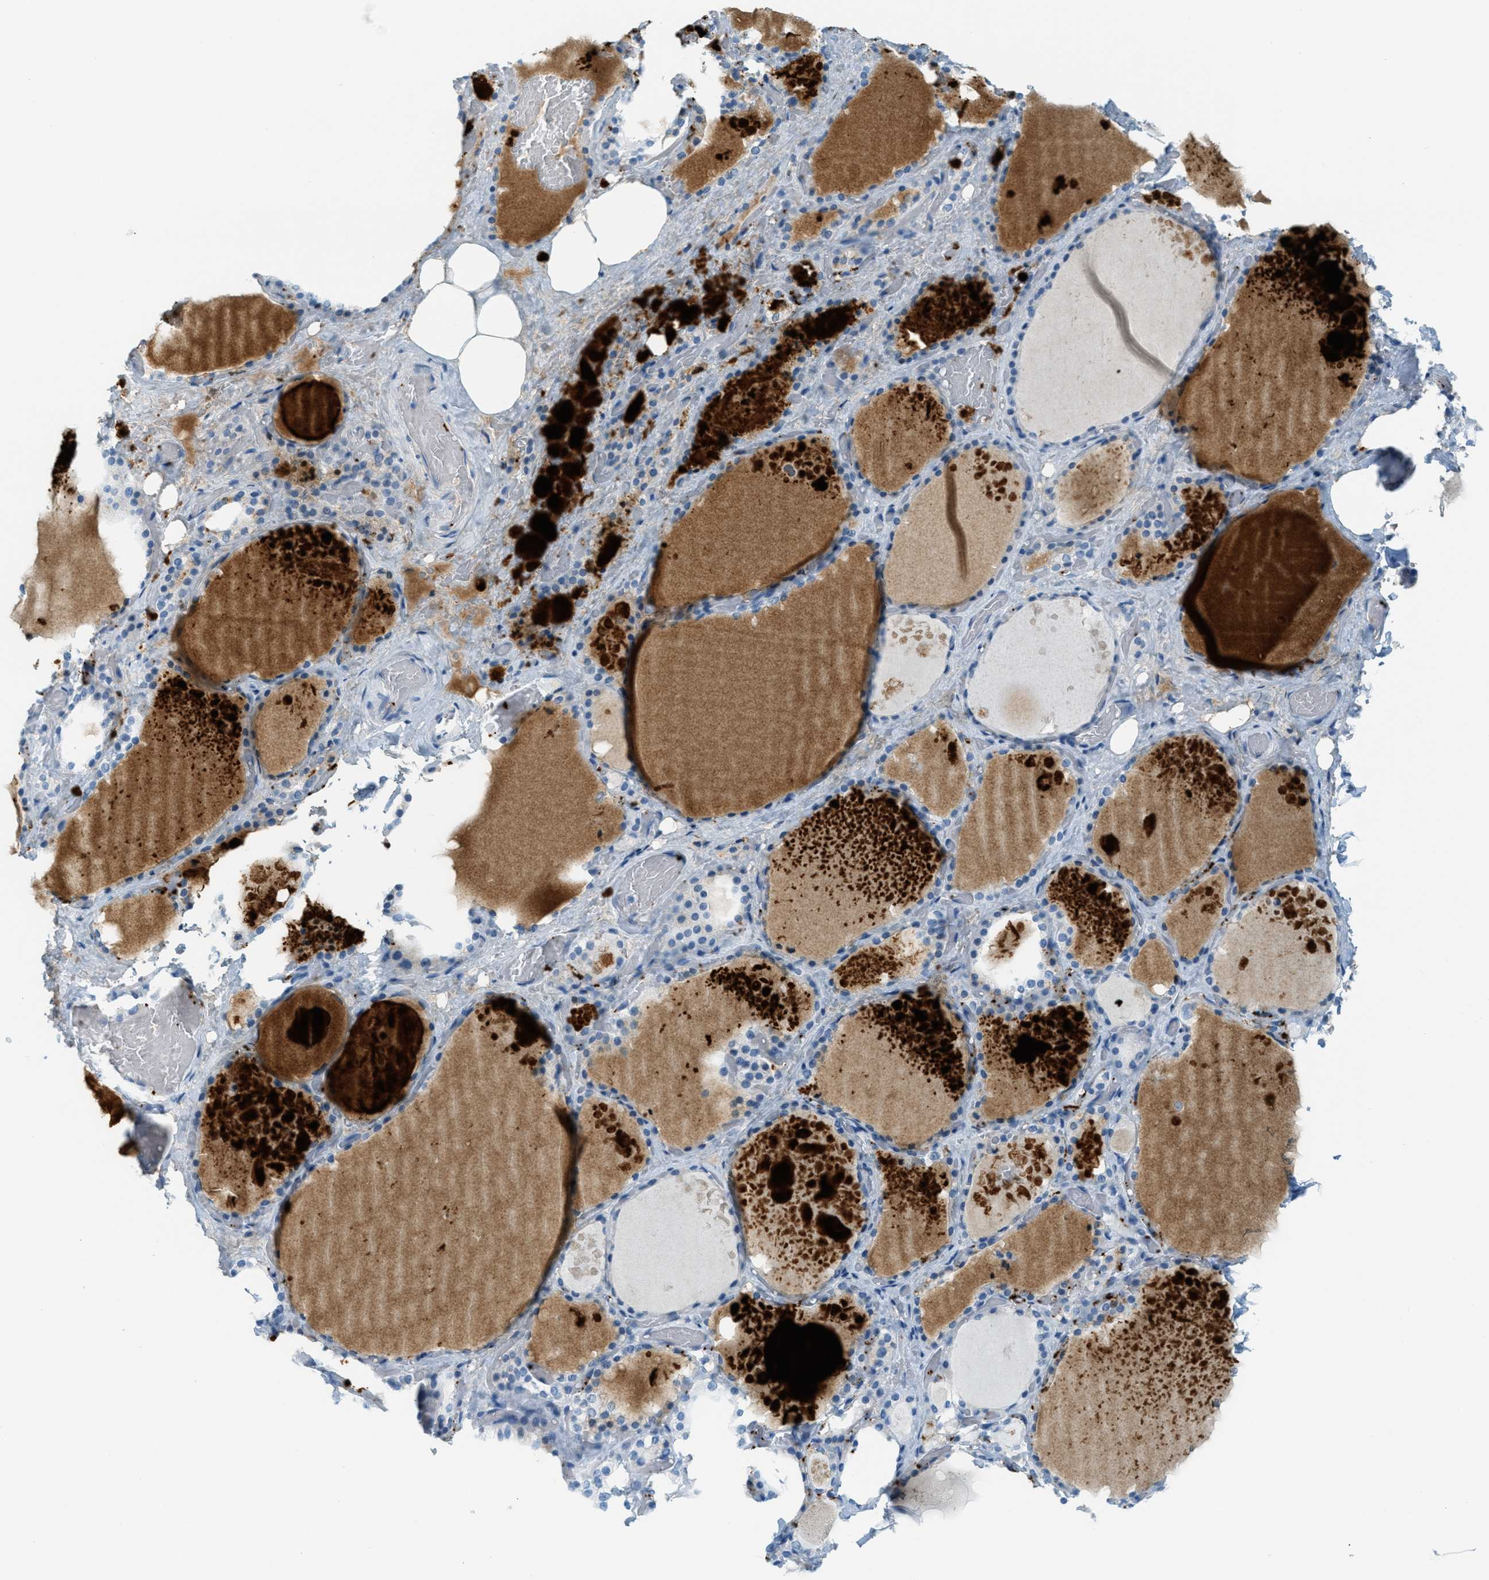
{"staining": {"intensity": "negative", "quantity": "none", "location": "none"}, "tissue": "thyroid gland", "cell_type": "Glandular cells", "image_type": "normal", "snomed": [{"axis": "morphology", "description": "Normal tissue, NOS"}, {"axis": "topography", "description": "Thyroid gland"}], "caption": "Photomicrograph shows no significant protein staining in glandular cells of normal thyroid gland.", "gene": "PPBP", "patient": {"sex": "male", "age": 61}}